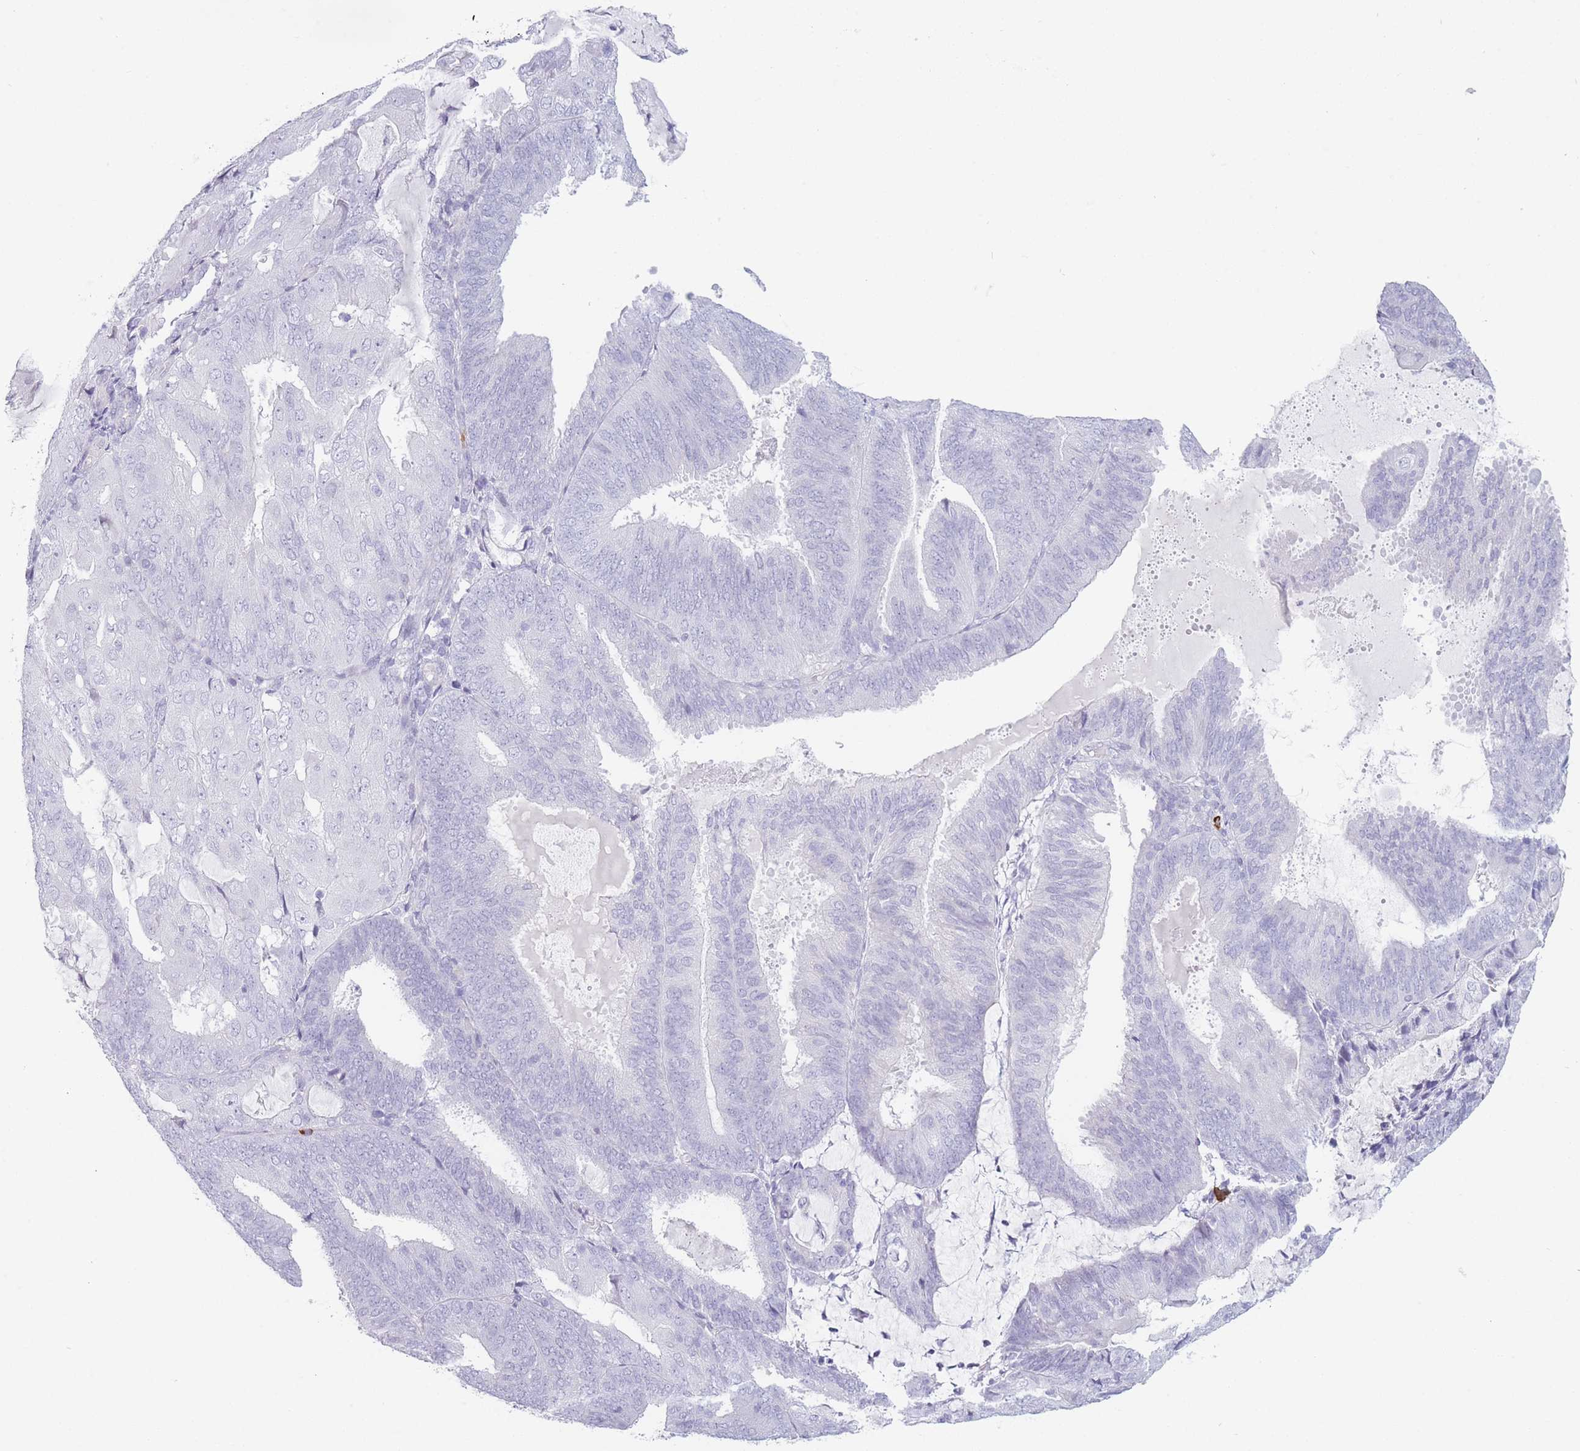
{"staining": {"intensity": "negative", "quantity": "none", "location": "none"}, "tissue": "endometrial cancer", "cell_type": "Tumor cells", "image_type": "cancer", "snomed": [{"axis": "morphology", "description": "Adenocarcinoma, NOS"}, {"axis": "topography", "description": "Endometrium"}], "caption": "High magnification brightfield microscopy of endometrial cancer stained with DAB (brown) and counterstained with hematoxylin (blue): tumor cells show no significant staining.", "gene": "PLEKHG2", "patient": {"sex": "female", "age": 81}}